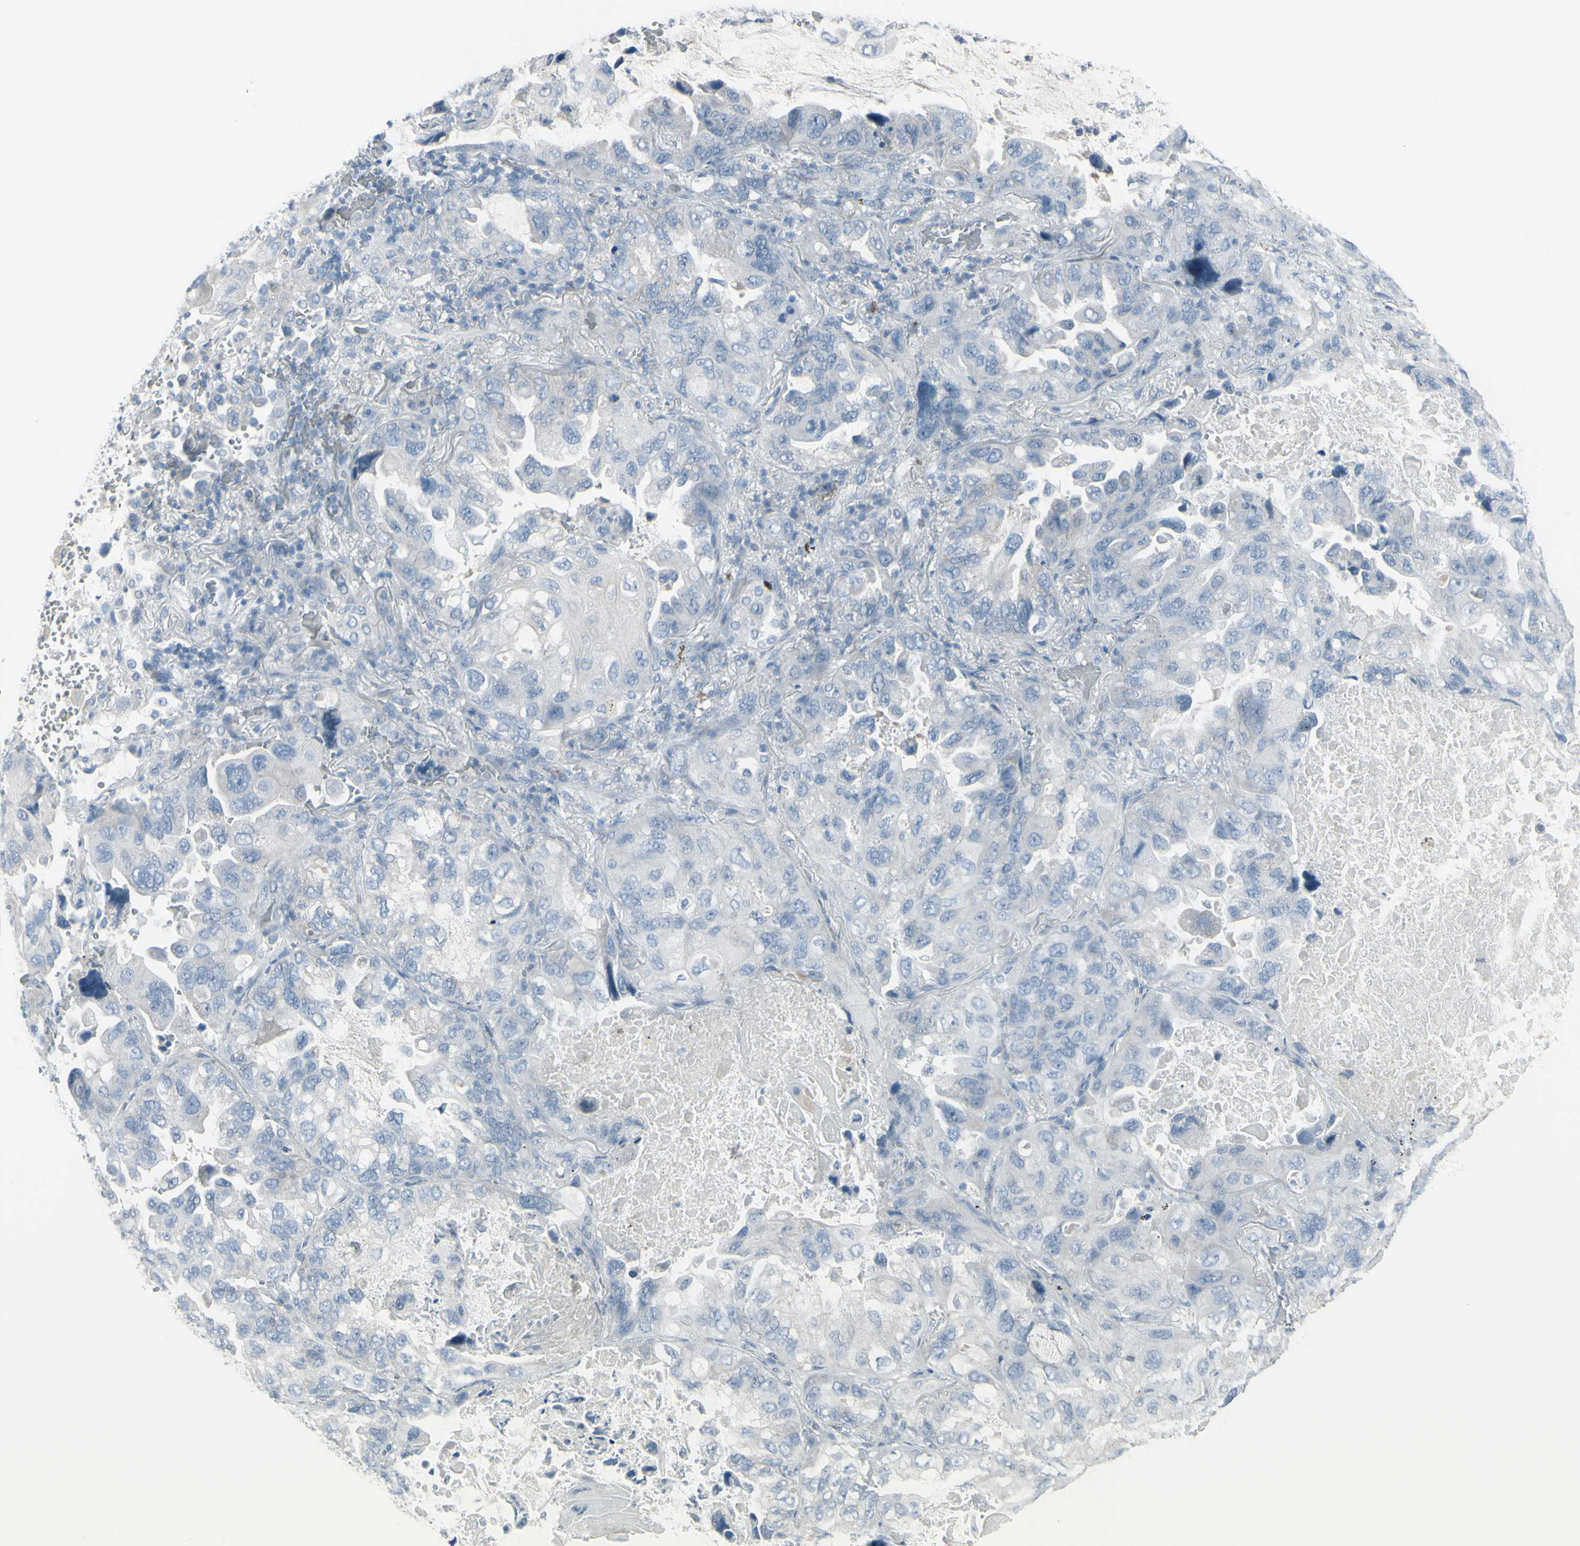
{"staining": {"intensity": "negative", "quantity": "none", "location": "none"}, "tissue": "lung cancer", "cell_type": "Tumor cells", "image_type": "cancer", "snomed": [{"axis": "morphology", "description": "Squamous cell carcinoma, NOS"}, {"axis": "topography", "description": "Lung"}], "caption": "Immunohistochemical staining of lung squamous cell carcinoma displays no significant staining in tumor cells.", "gene": "RAB3A", "patient": {"sex": "female", "age": 73}}